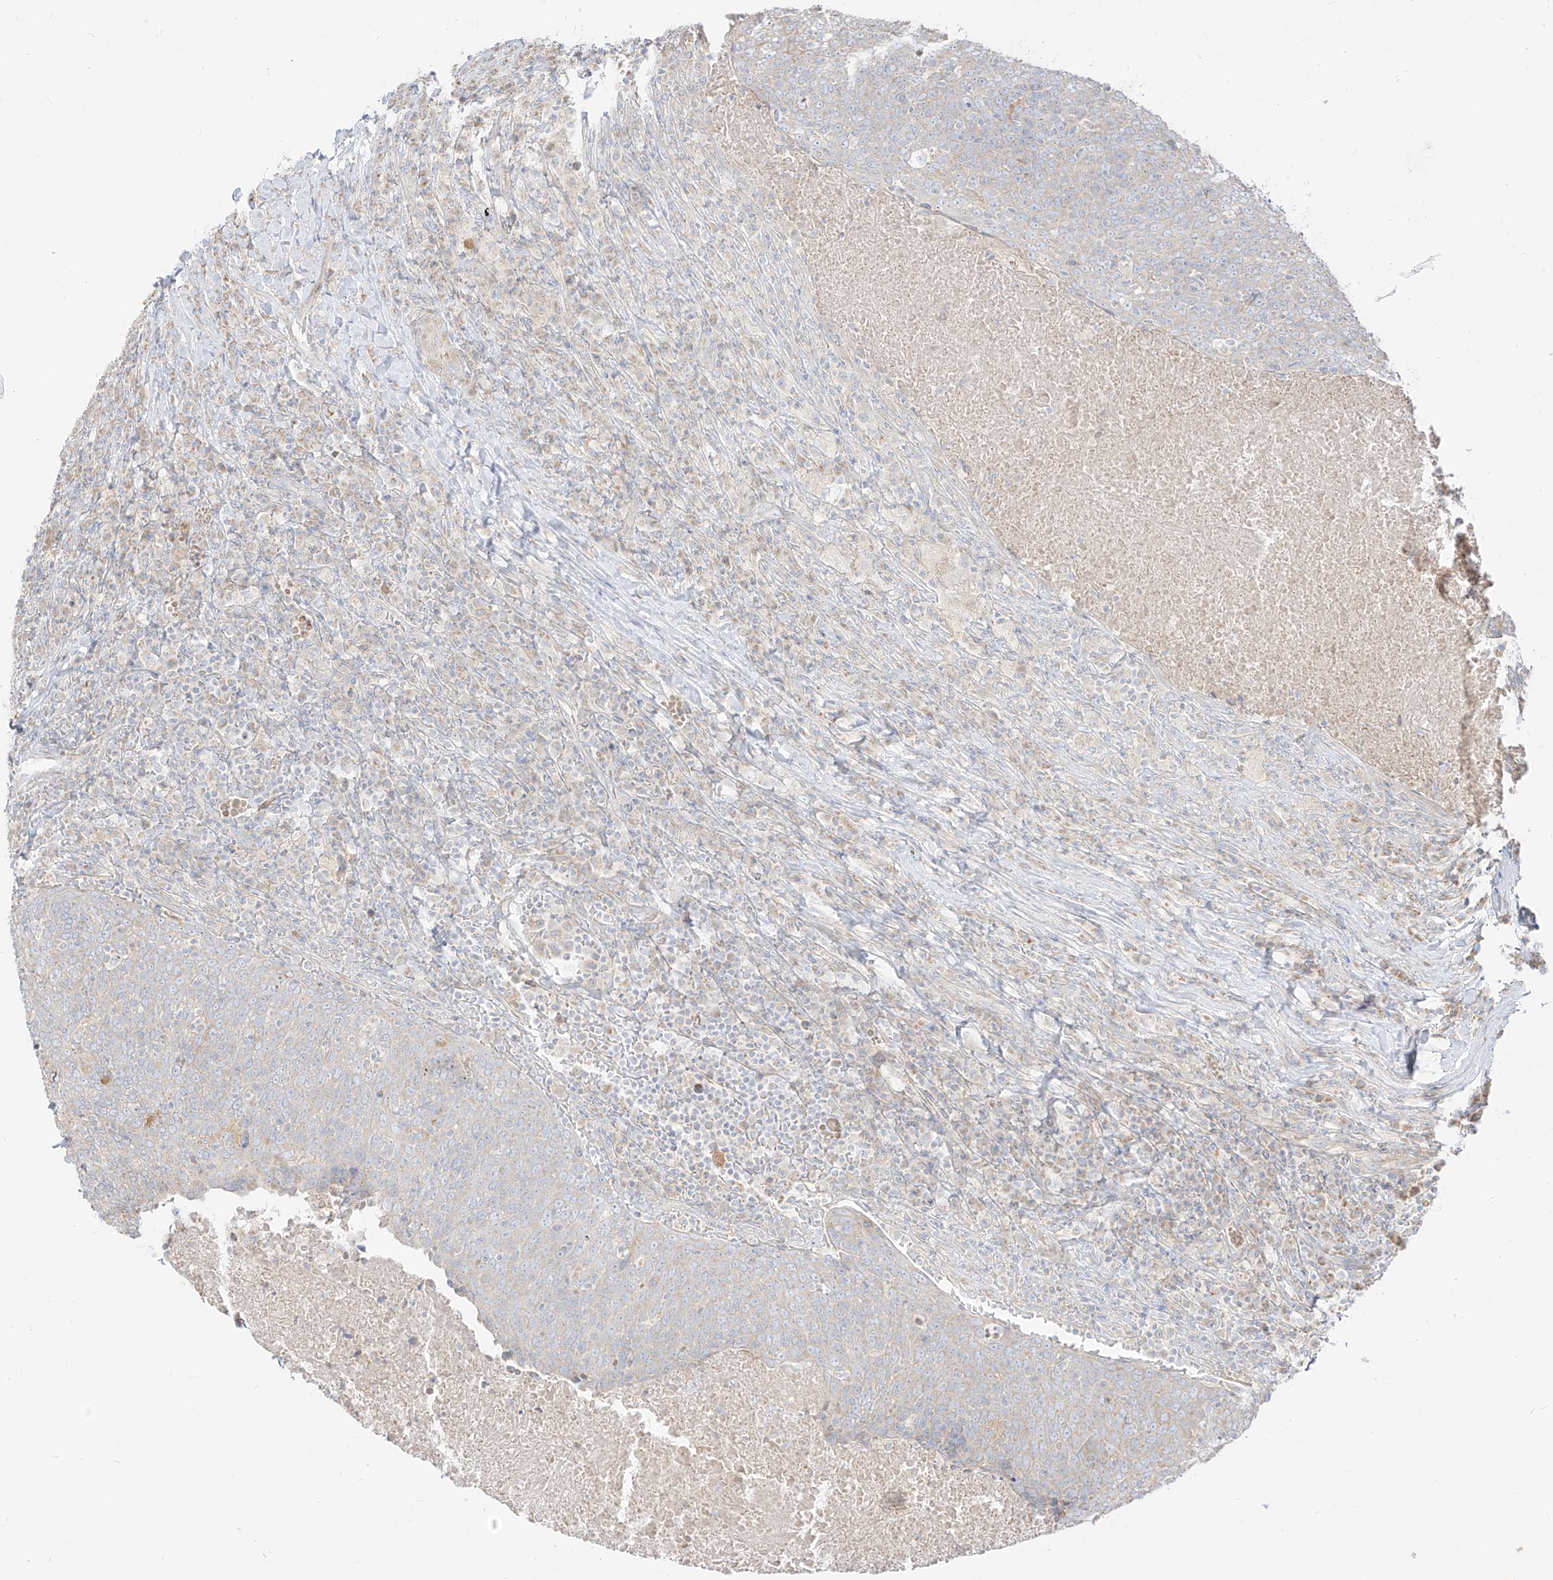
{"staining": {"intensity": "negative", "quantity": "none", "location": "none"}, "tissue": "head and neck cancer", "cell_type": "Tumor cells", "image_type": "cancer", "snomed": [{"axis": "morphology", "description": "Squamous cell carcinoma, NOS"}, {"axis": "morphology", "description": "Squamous cell carcinoma, metastatic, NOS"}, {"axis": "topography", "description": "Lymph node"}, {"axis": "topography", "description": "Head-Neck"}], "caption": "Immunohistochemistry (IHC) photomicrograph of head and neck cancer stained for a protein (brown), which displays no positivity in tumor cells. (DAB (3,3'-diaminobenzidine) immunohistochemistry visualized using brightfield microscopy, high magnification).", "gene": "ZIM3", "patient": {"sex": "male", "age": 62}}